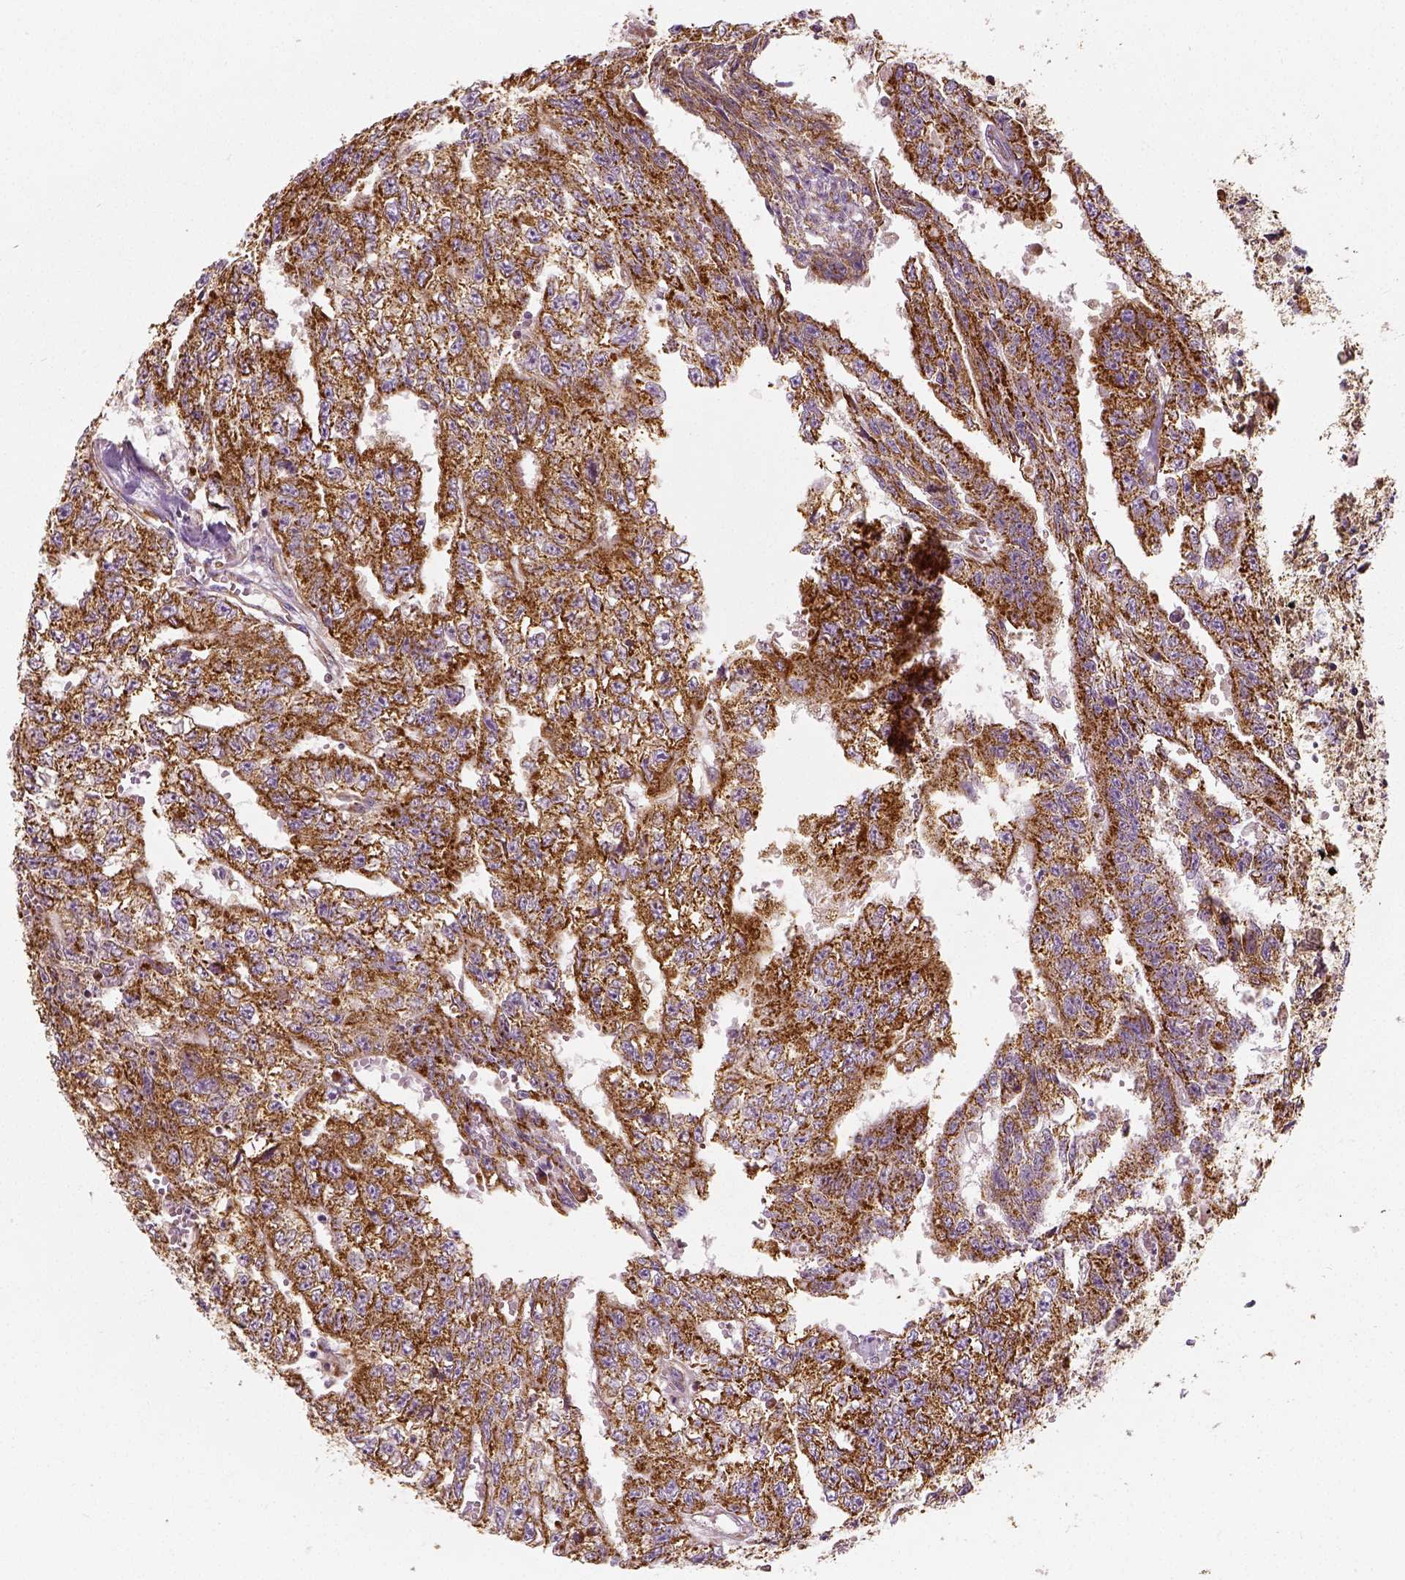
{"staining": {"intensity": "moderate", "quantity": ">75%", "location": "cytoplasmic/membranous"}, "tissue": "testis cancer", "cell_type": "Tumor cells", "image_type": "cancer", "snomed": [{"axis": "morphology", "description": "Carcinoma, Embryonal, NOS"}, {"axis": "morphology", "description": "Teratoma, malignant, NOS"}, {"axis": "topography", "description": "Testis"}], "caption": "IHC image of neoplastic tissue: testis cancer stained using IHC displays medium levels of moderate protein expression localized specifically in the cytoplasmic/membranous of tumor cells, appearing as a cytoplasmic/membranous brown color.", "gene": "PGAM5", "patient": {"sex": "male", "age": 24}}